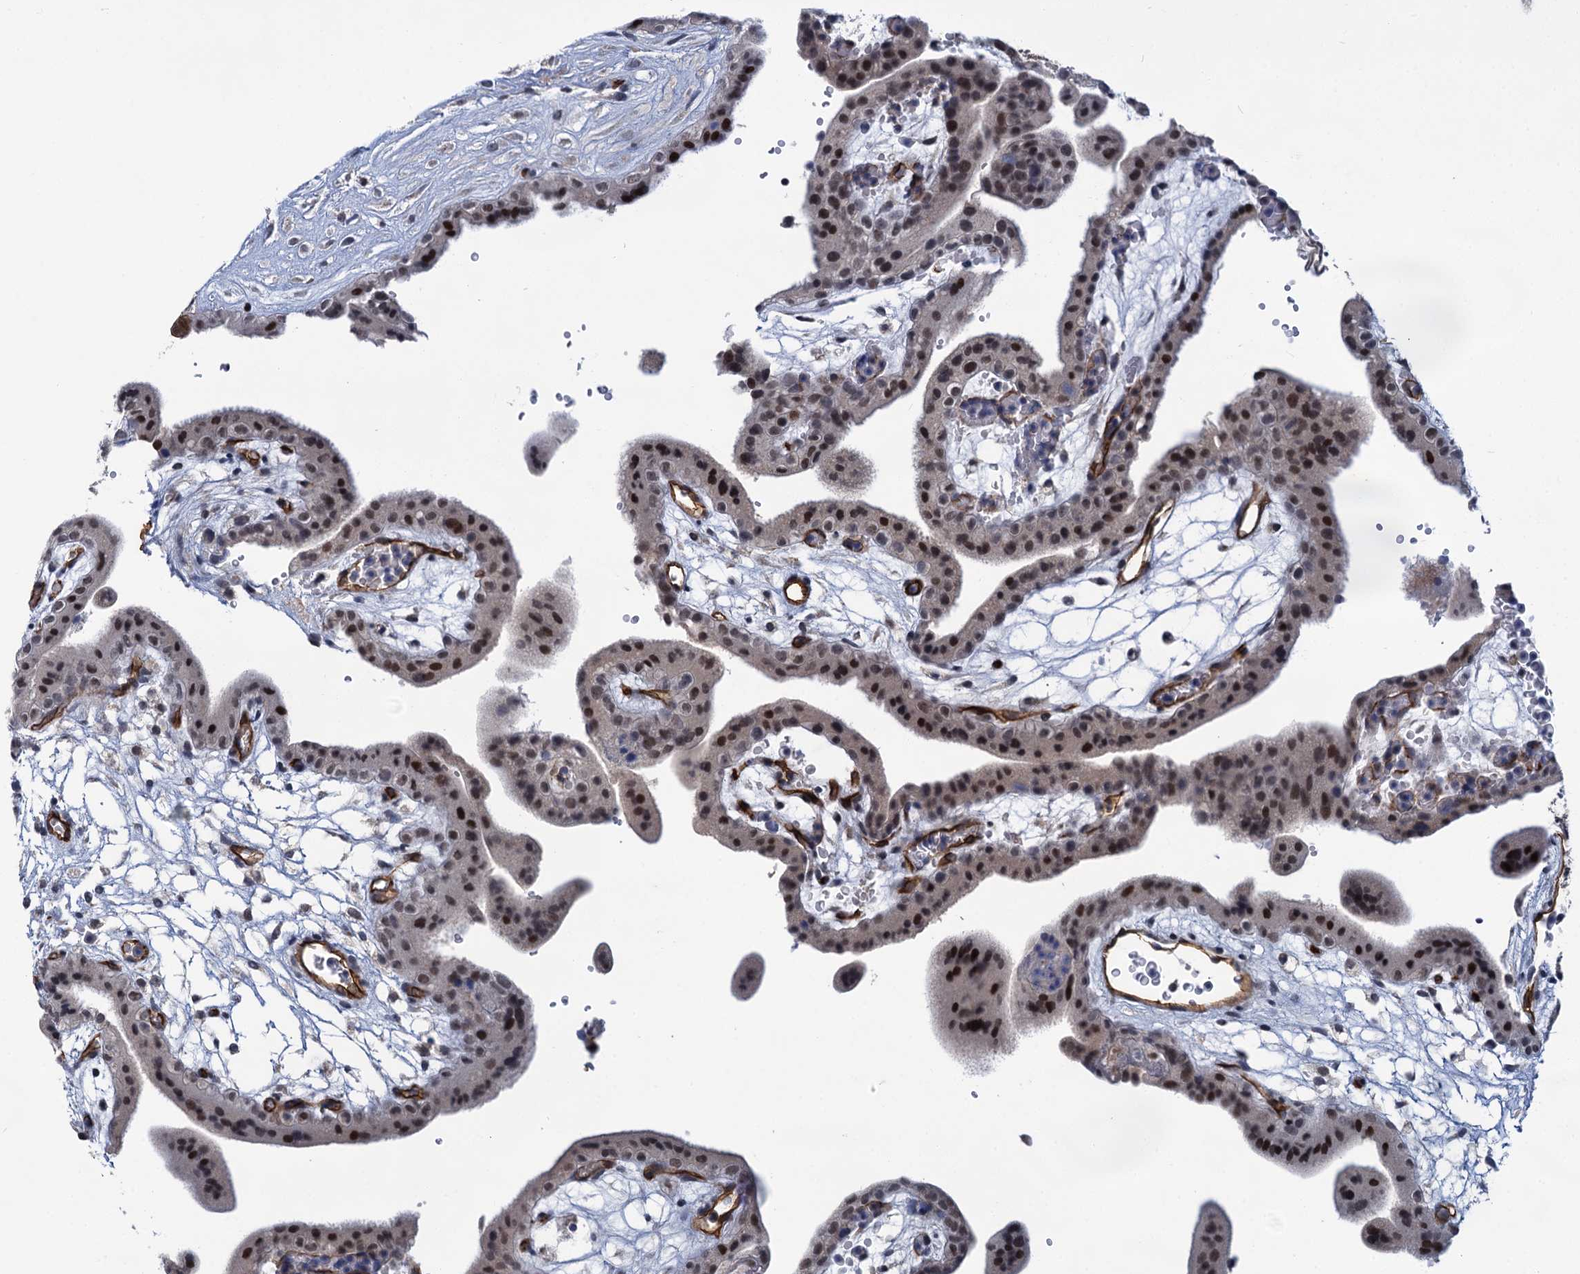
{"staining": {"intensity": "moderate", "quantity": "<25%", "location": "cytoplasmic/membranous,nuclear"}, "tissue": "placenta", "cell_type": "Decidual cells", "image_type": "normal", "snomed": [{"axis": "morphology", "description": "Normal tissue, NOS"}, {"axis": "topography", "description": "Placenta"}], "caption": "DAB immunohistochemical staining of unremarkable human placenta reveals moderate cytoplasmic/membranous,nuclear protein positivity in about <25% of decidual cells.", "gene": "ABLIM1", "patient": {"sex": "female", "age": 18}}